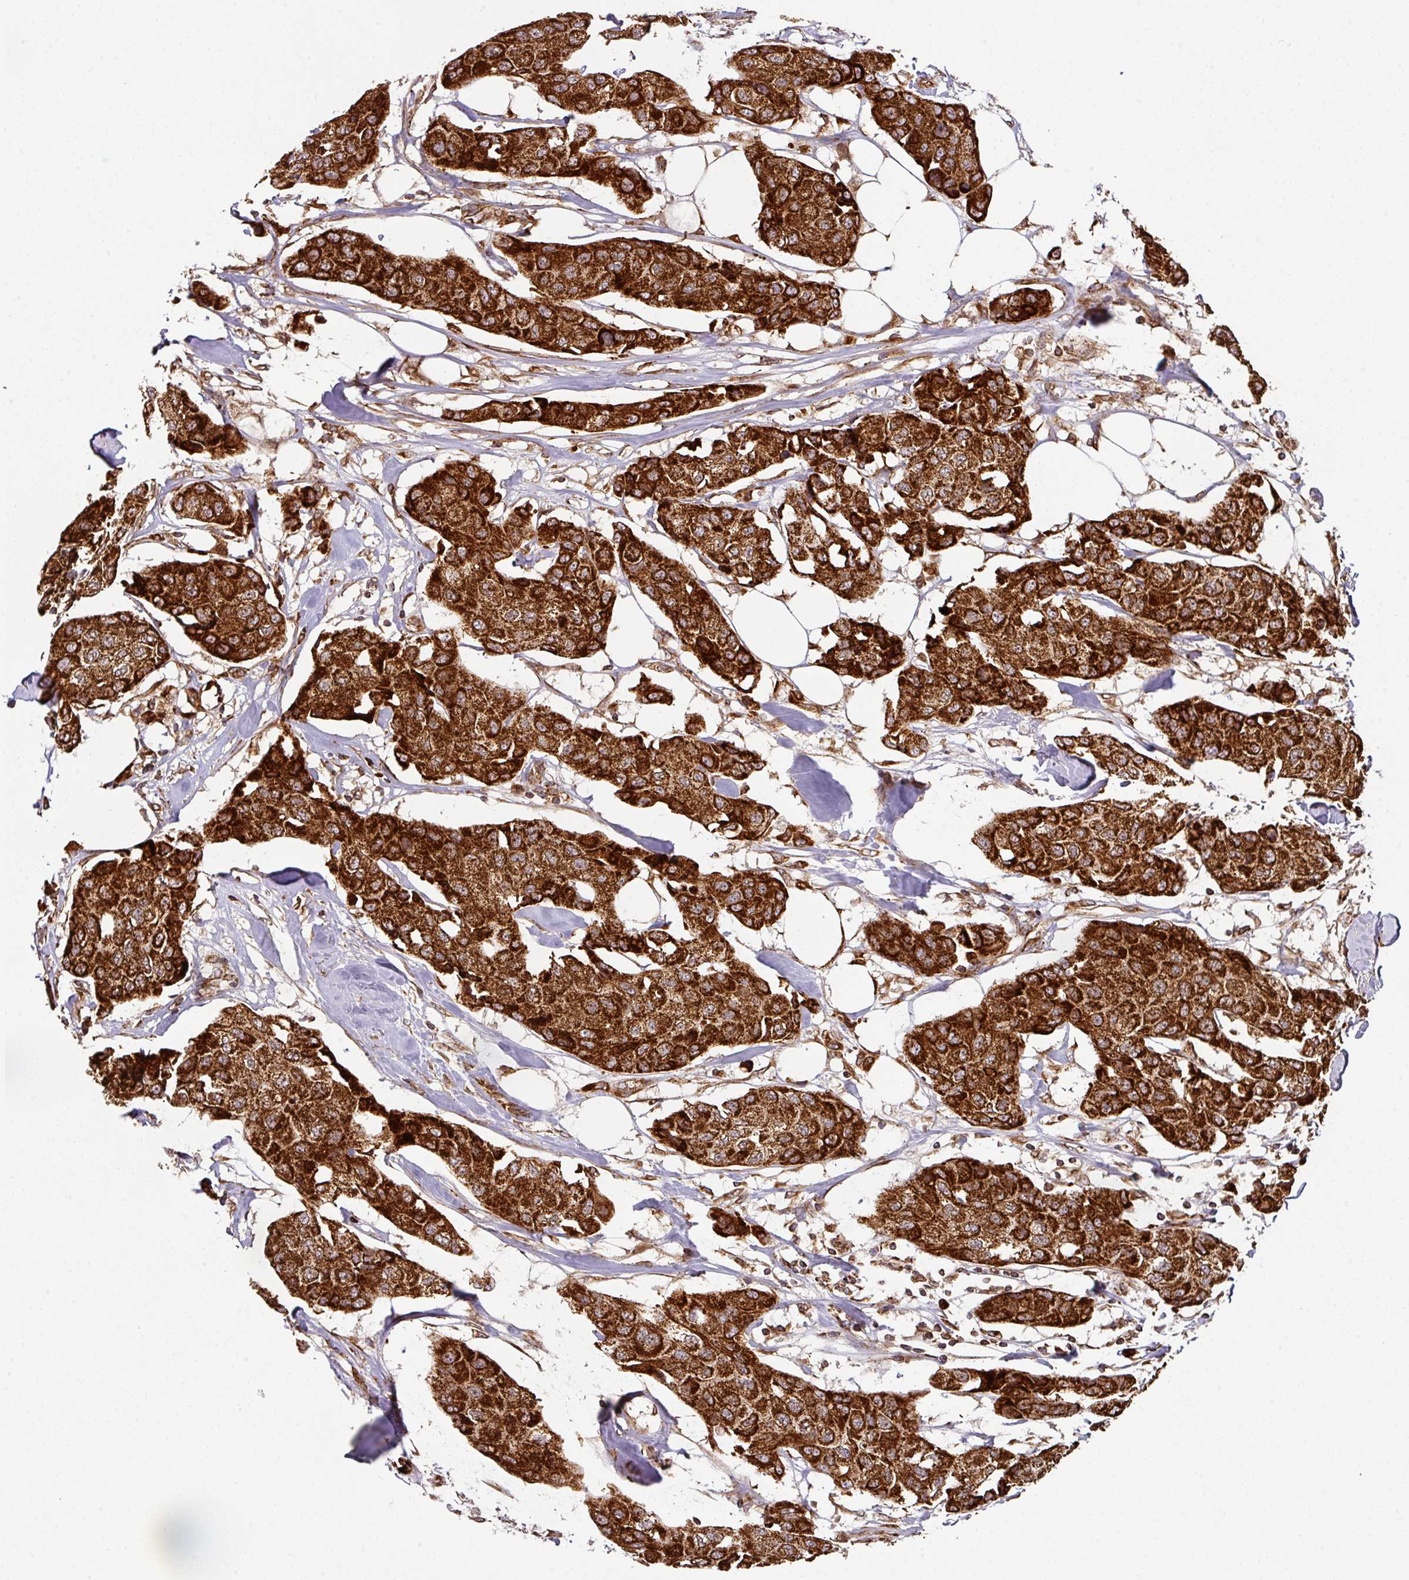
{"staining": {"intensity": "strong", "quantity": ">75%", "location": "cytoplasmic/membranous"}, "tissue": "breast cancer", "cell_type": "Tumor cells", "image_type": "cancer", "snomed": [{"axis": "morphology", "description": "Duct carcinoma"}, {"axis": "topography", "description": "Breast"}], "caption": "A micrograph showing strong cytoplasmic/membranous positivity in about >75% of tumor cells in breast intraductal carcinoma, as visualized by brown immunohistochemical staining.", "gene": "TRAP1", "patient": {"sex": "female", "age": 80}}